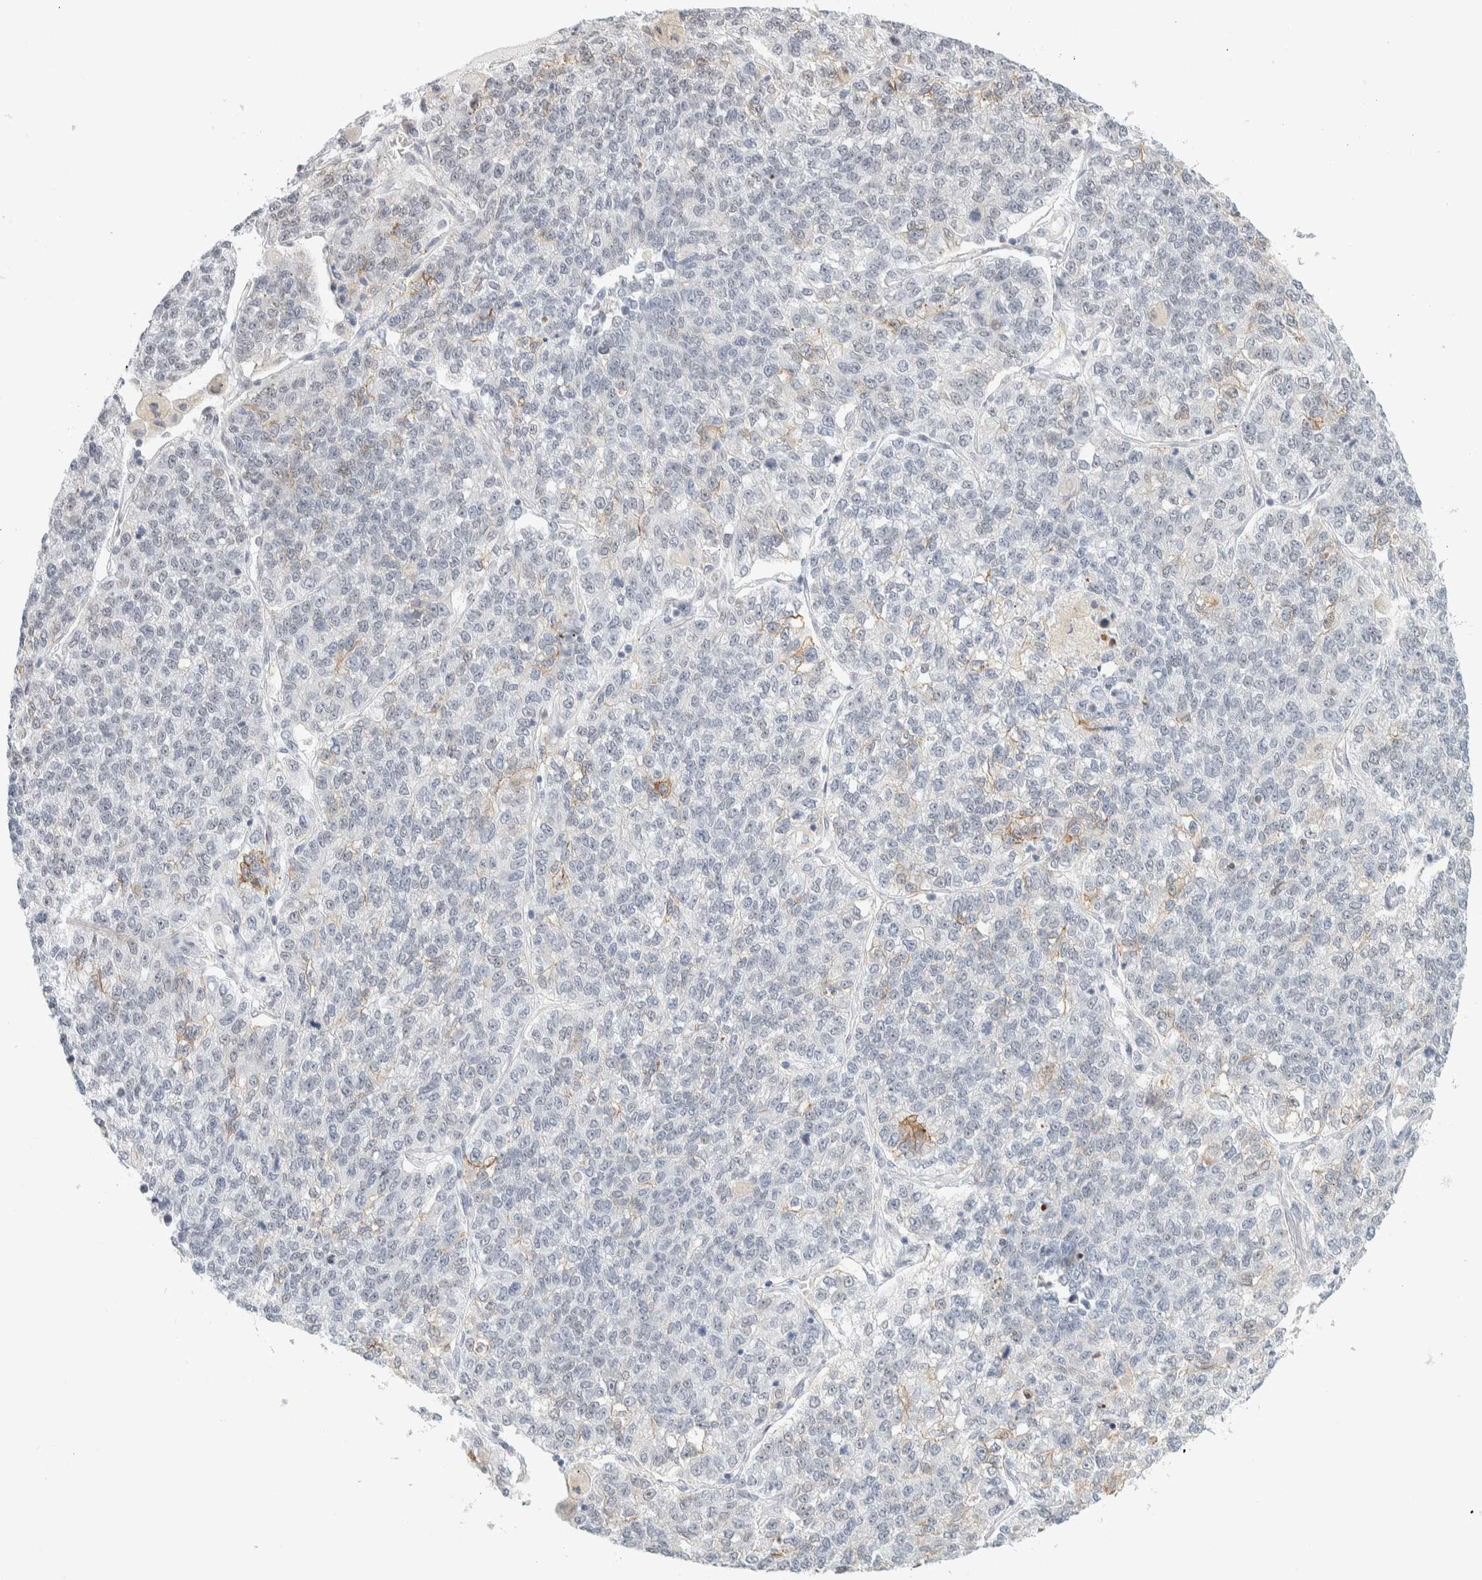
{"staining": {"intensity": "negative", "quantity": "none", "location": "none"}, "tissue": "lung cancer", "cell_type": "Tumor cells", "image_type": "cancer", "snomed": [{"axis": "morphology", "description": "Adenocarcinoma, NOS"}, {"axis": "topography", "description": "Lung"}], "caption": "This histopathology image is of lung adenocarcinoma stained with immunohistochemistry to label a protein in brown with the nuclei are counter-stained blue. There is no positivity in tumor cells. (DAB immunohistochemistry (IHC) visualized using brightfield microscopy, high magnification).", "gene": "CDH17", "patient": {"sex": "male", "age": 49}}